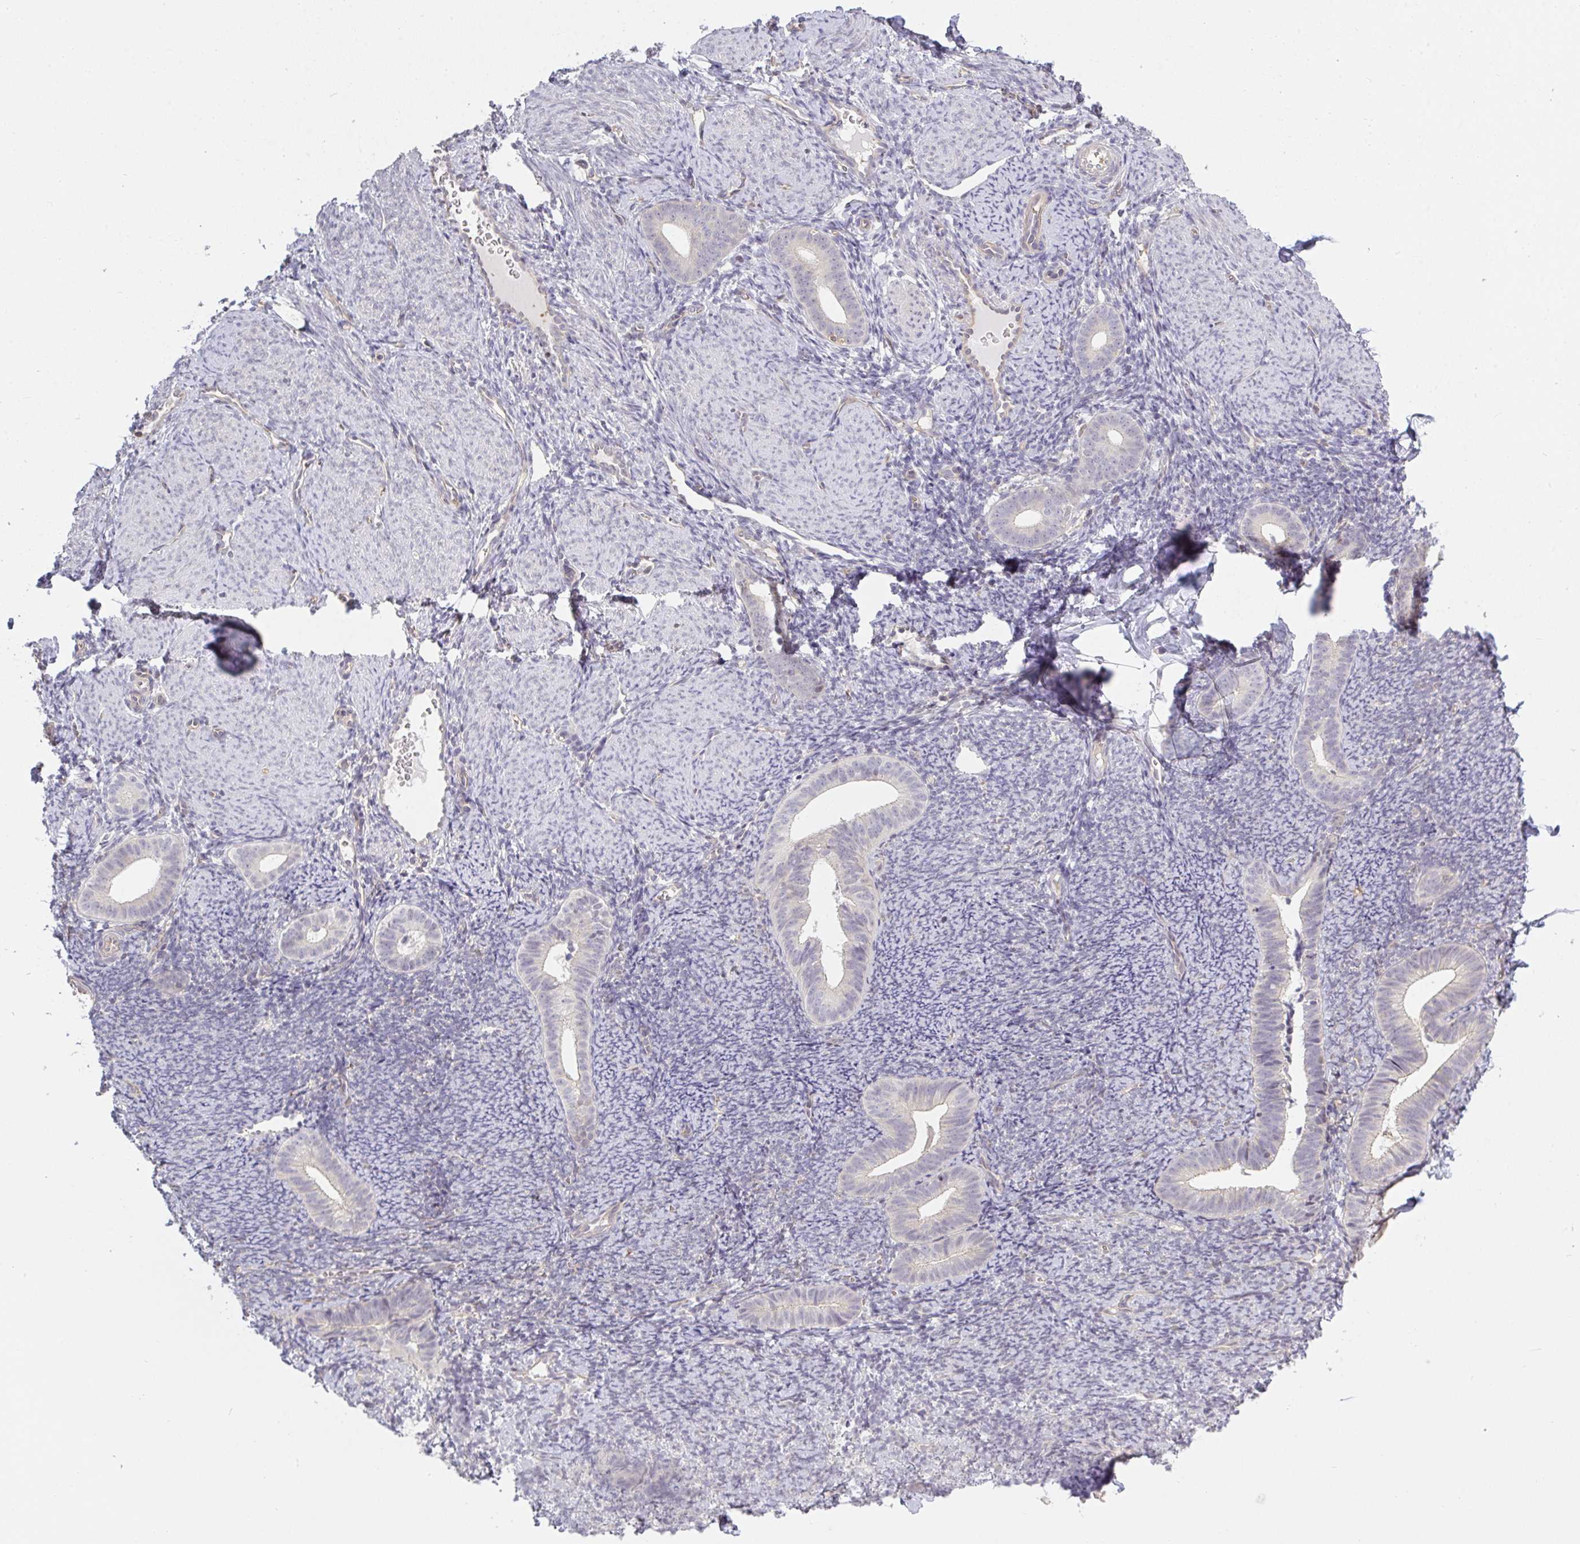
{"staining": {"intensity": "negative", "quantity": "none", "location": "none"}, "tissue": "endometrium", "cell_type": "Cells in endometrial stroma", "image_type": "normal", "snomed": [{"axis": "morphology", "description": "Normal tissue, NOS"}, {"axis": "topography", "description": "Endometrium"}], "caption": "Cells in endometrial stroma show no significant expression in benign endometrium. (Stains: DAB (3,3'-diaminobenzidine) immunohistochemistry (IHC) with hematoxylin counter stain, Microscopy: brightfield microscopy at high magnification).", "gene": "GSDMB", "patient": {"sex": "female", "age": 39}}